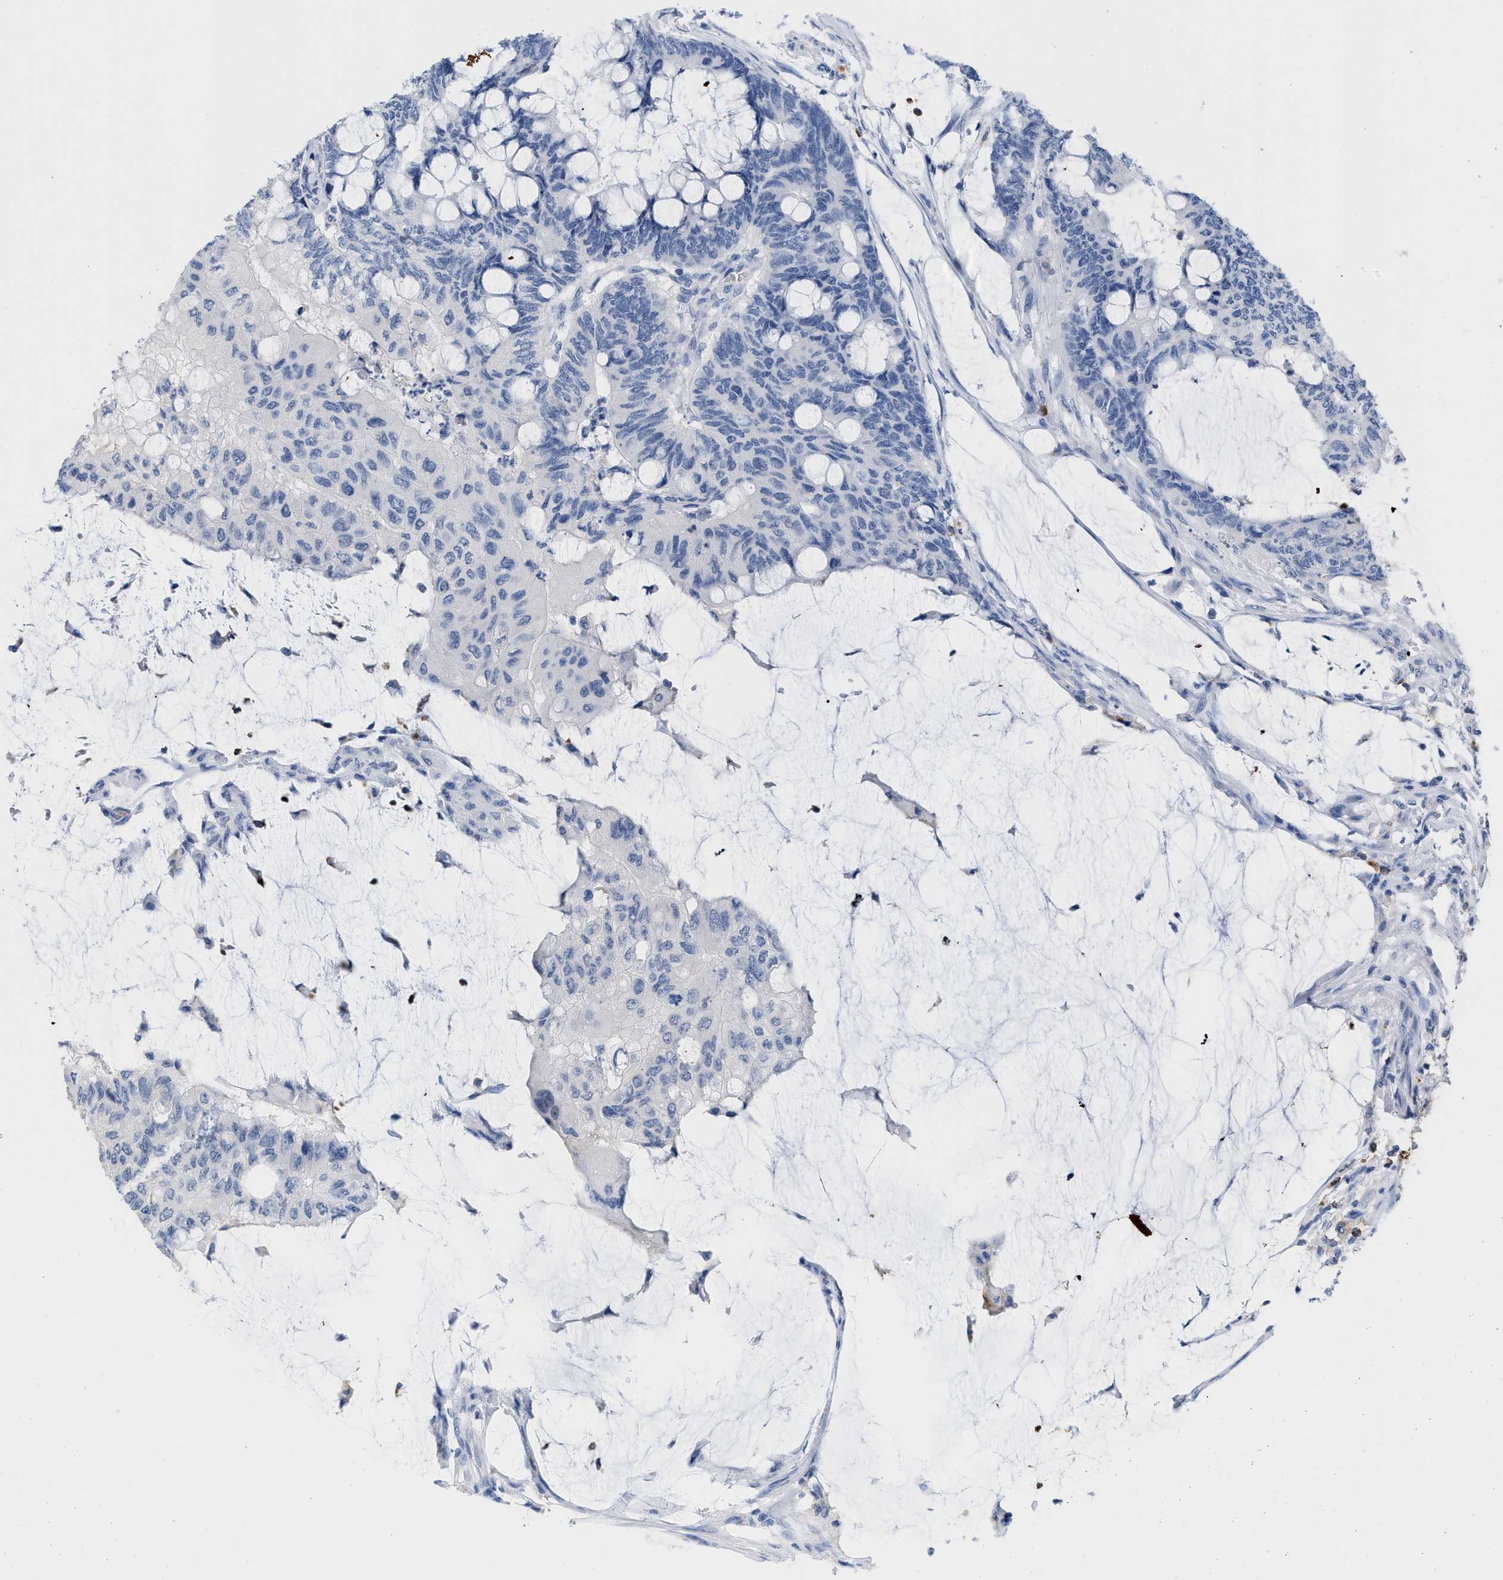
{"staining": {"intensity": "negative", "quantity": "none", "location": "none"}, "tissue": "colorectal cancer", "cell_type": "Tumor cells", "image_type": "cancer", "snomed": [{"axis": "morphology", "description": "Normal tissue, NOS"}, {"axis": "morphology", "description": "Adenocarcinoma, NOS"}, {"axis": "topography", "description": "Rectum"}], "caption": "High power microscopy photomicrograph of an IHC micrograph of adenocarcinoma (colorectal), revealing no significant positivity in tumor cells.", "gene": "CR1", "patient": {"sex": "male", "age": 92}}